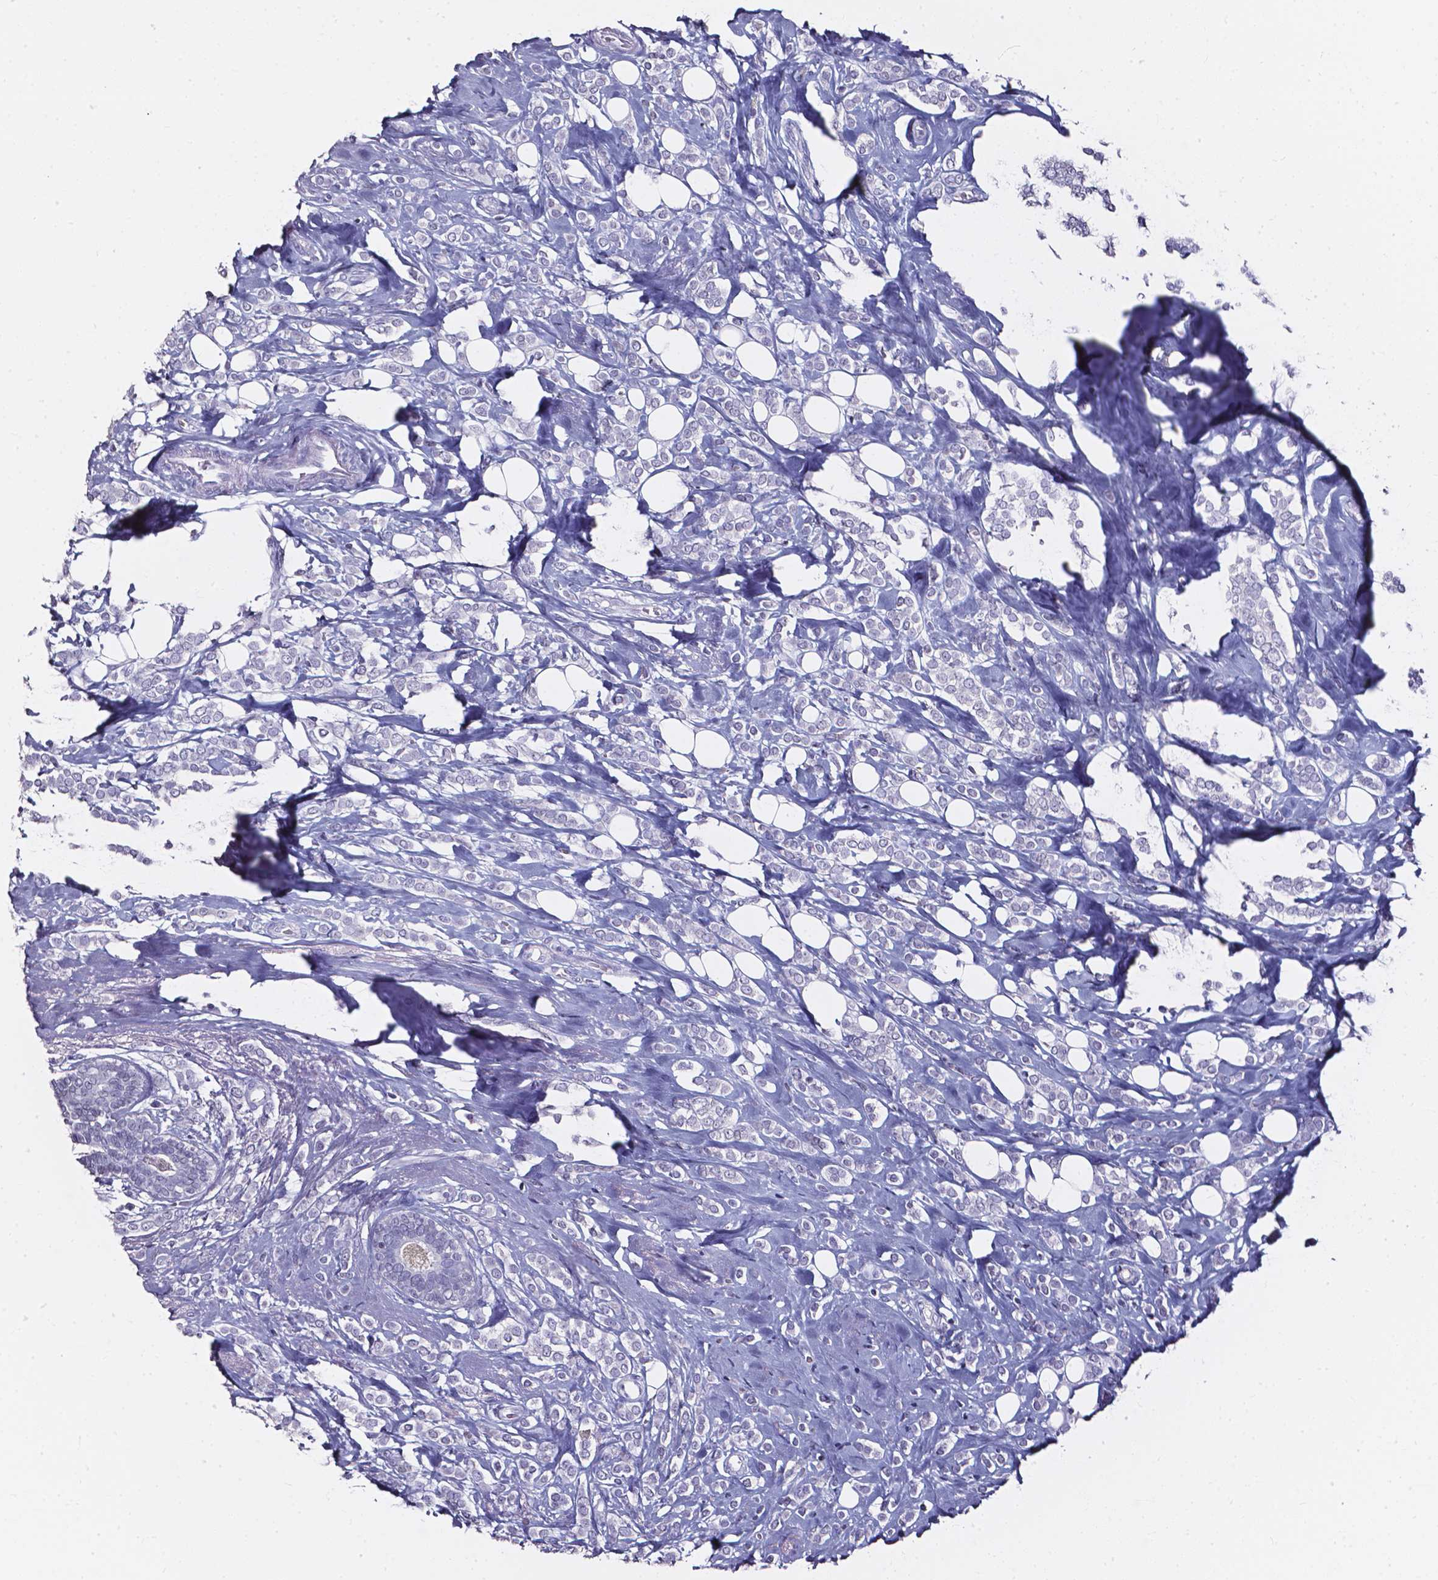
{"staining": {"intensity": "negative", "quantity": "none", "location": "none"}, "tissue": "breast cancer", "cell_type": "Tumor cells", "image_type": "cancer", "snomed": [{"axis": "morphology", "description": "Lobular carcinoma"}, {"axis": "topography", "description": "Breast"}], "caption": "Photomicrograph shows no protein staining in tumor cells of breast cancer tissue.", "gene": "AKR1B10", "patient": {"sex": "female", "age": 49}}